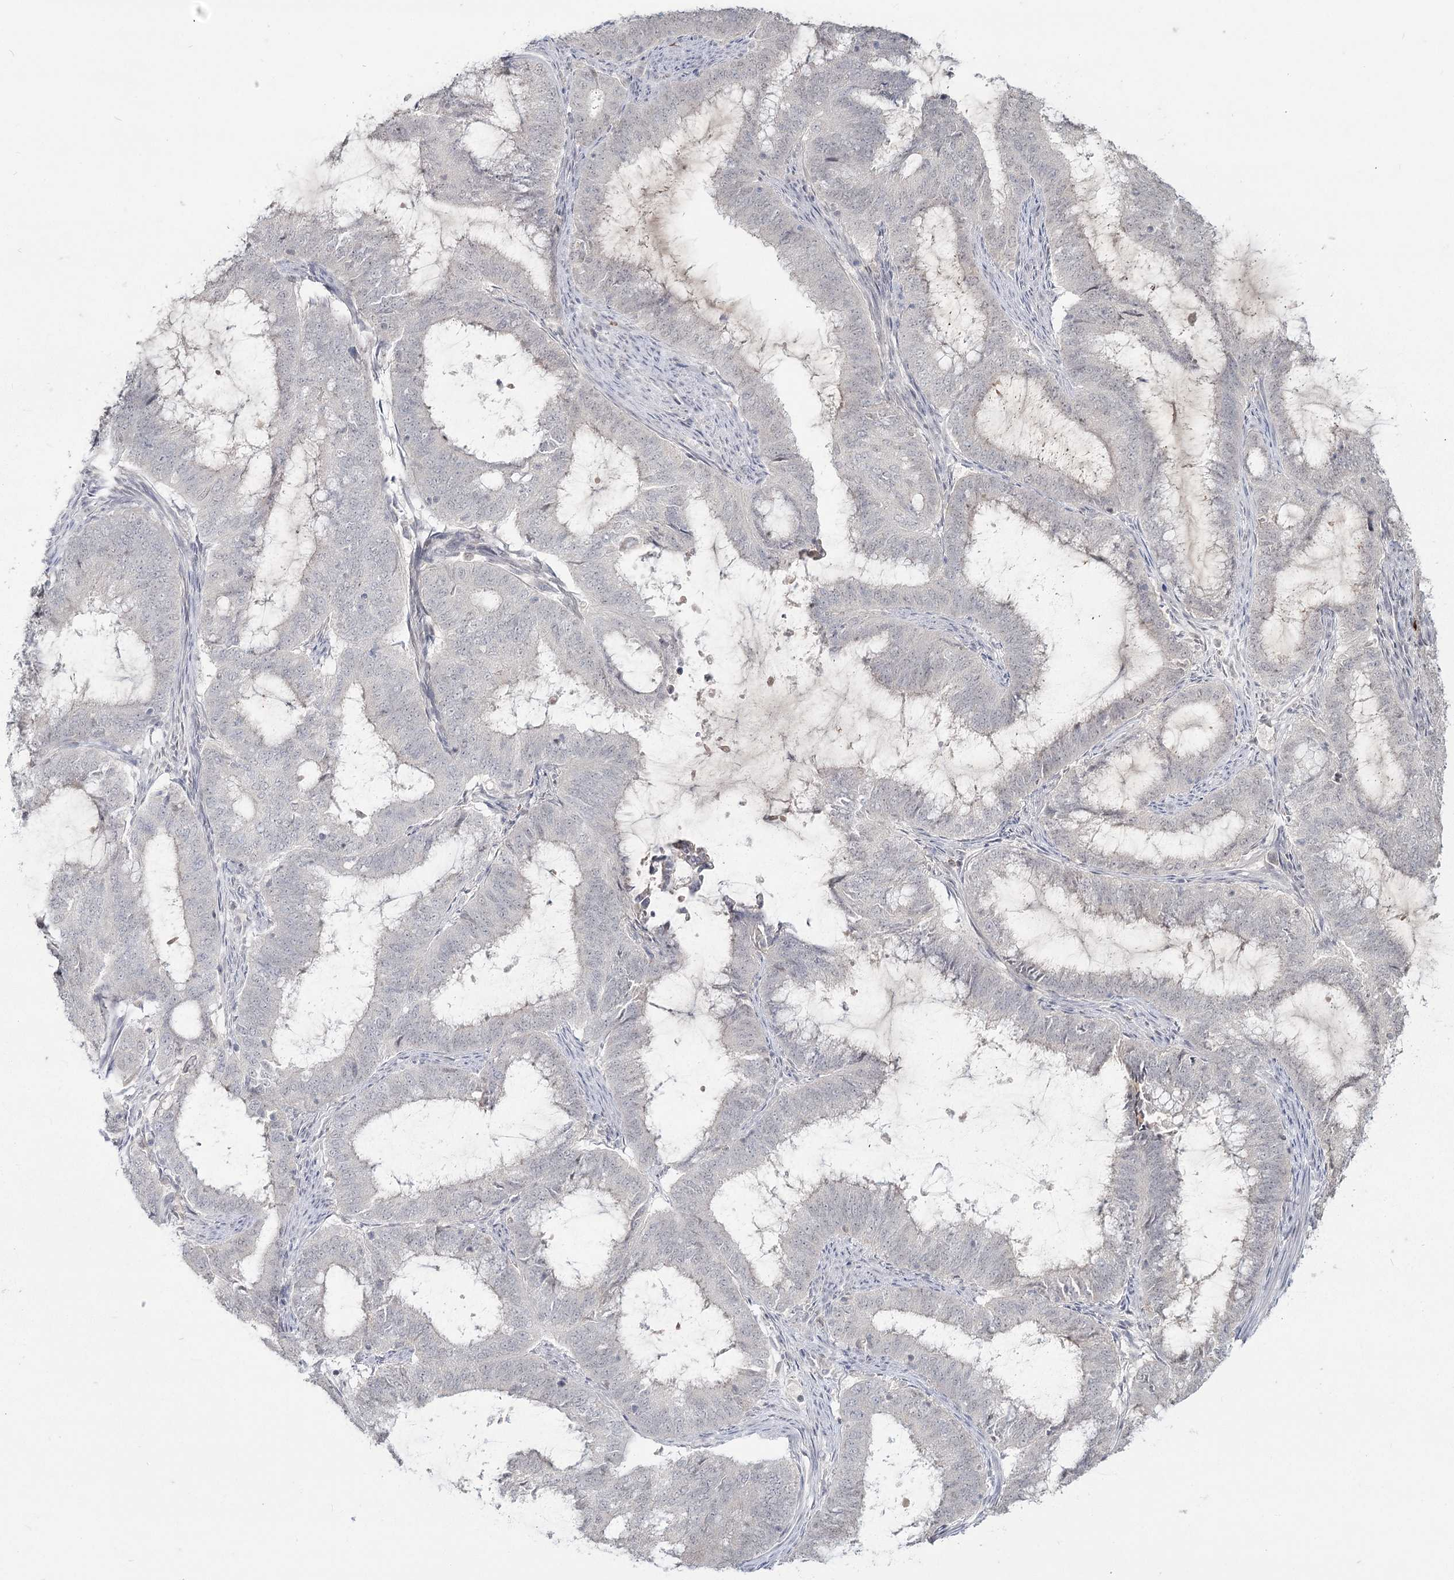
{"staining": {"intensity": "negative", "quantity": "none", "location": "none"}, "tissue": "endometrial cancer", "cell_type": "Tumor cells", "image_type": "cancer", "snomed": [{"axis": "morphology", "description": "Adenocarcinoma, NOS"}, {"axis": "topography", "description": "Endometrium"}], "caption": "Immunohistochemical staining of endometrial cancer displays no significant staining in tumor cells.", "gene": "LY6G5C", "patient": {"sex": "female", "age": 51}}